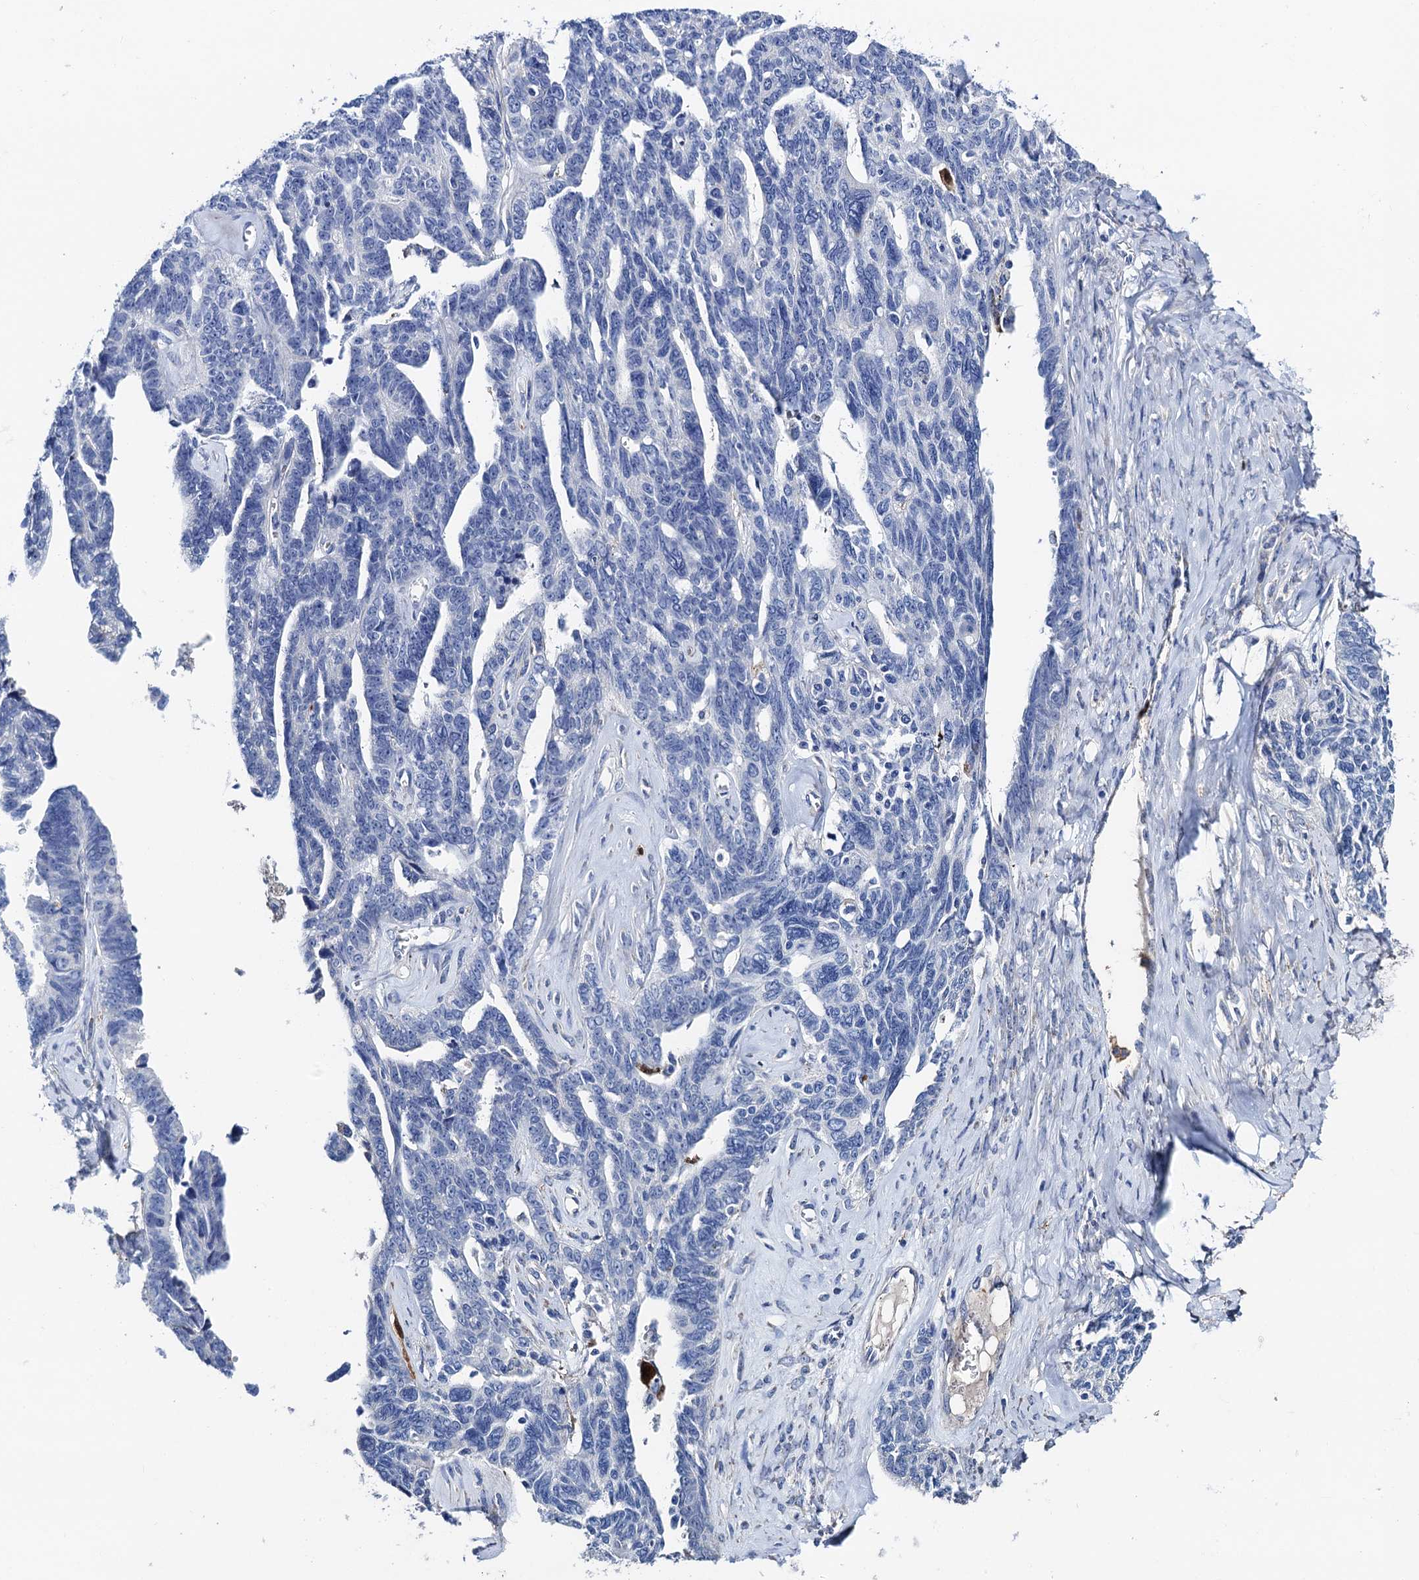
{"staining": {"intensity": "negative", "quantity": "none", "location": "none"}, "tissue": "ovarian cancer", "cell_type": "Tumor cells", "image_type": "cancer", "snomed": [{"axis": "morphology", "description": "Cystadenocarcinoma, serous, NOS"}, {"axis": "topography", "description": "Ovary"}], "caption": "Tumor cells are negative for protein expression in human ovarian cancer (serous cystadenocarcinoma).", "gene": "FREM3", "patient": {"sex": "female", "age": 79}}